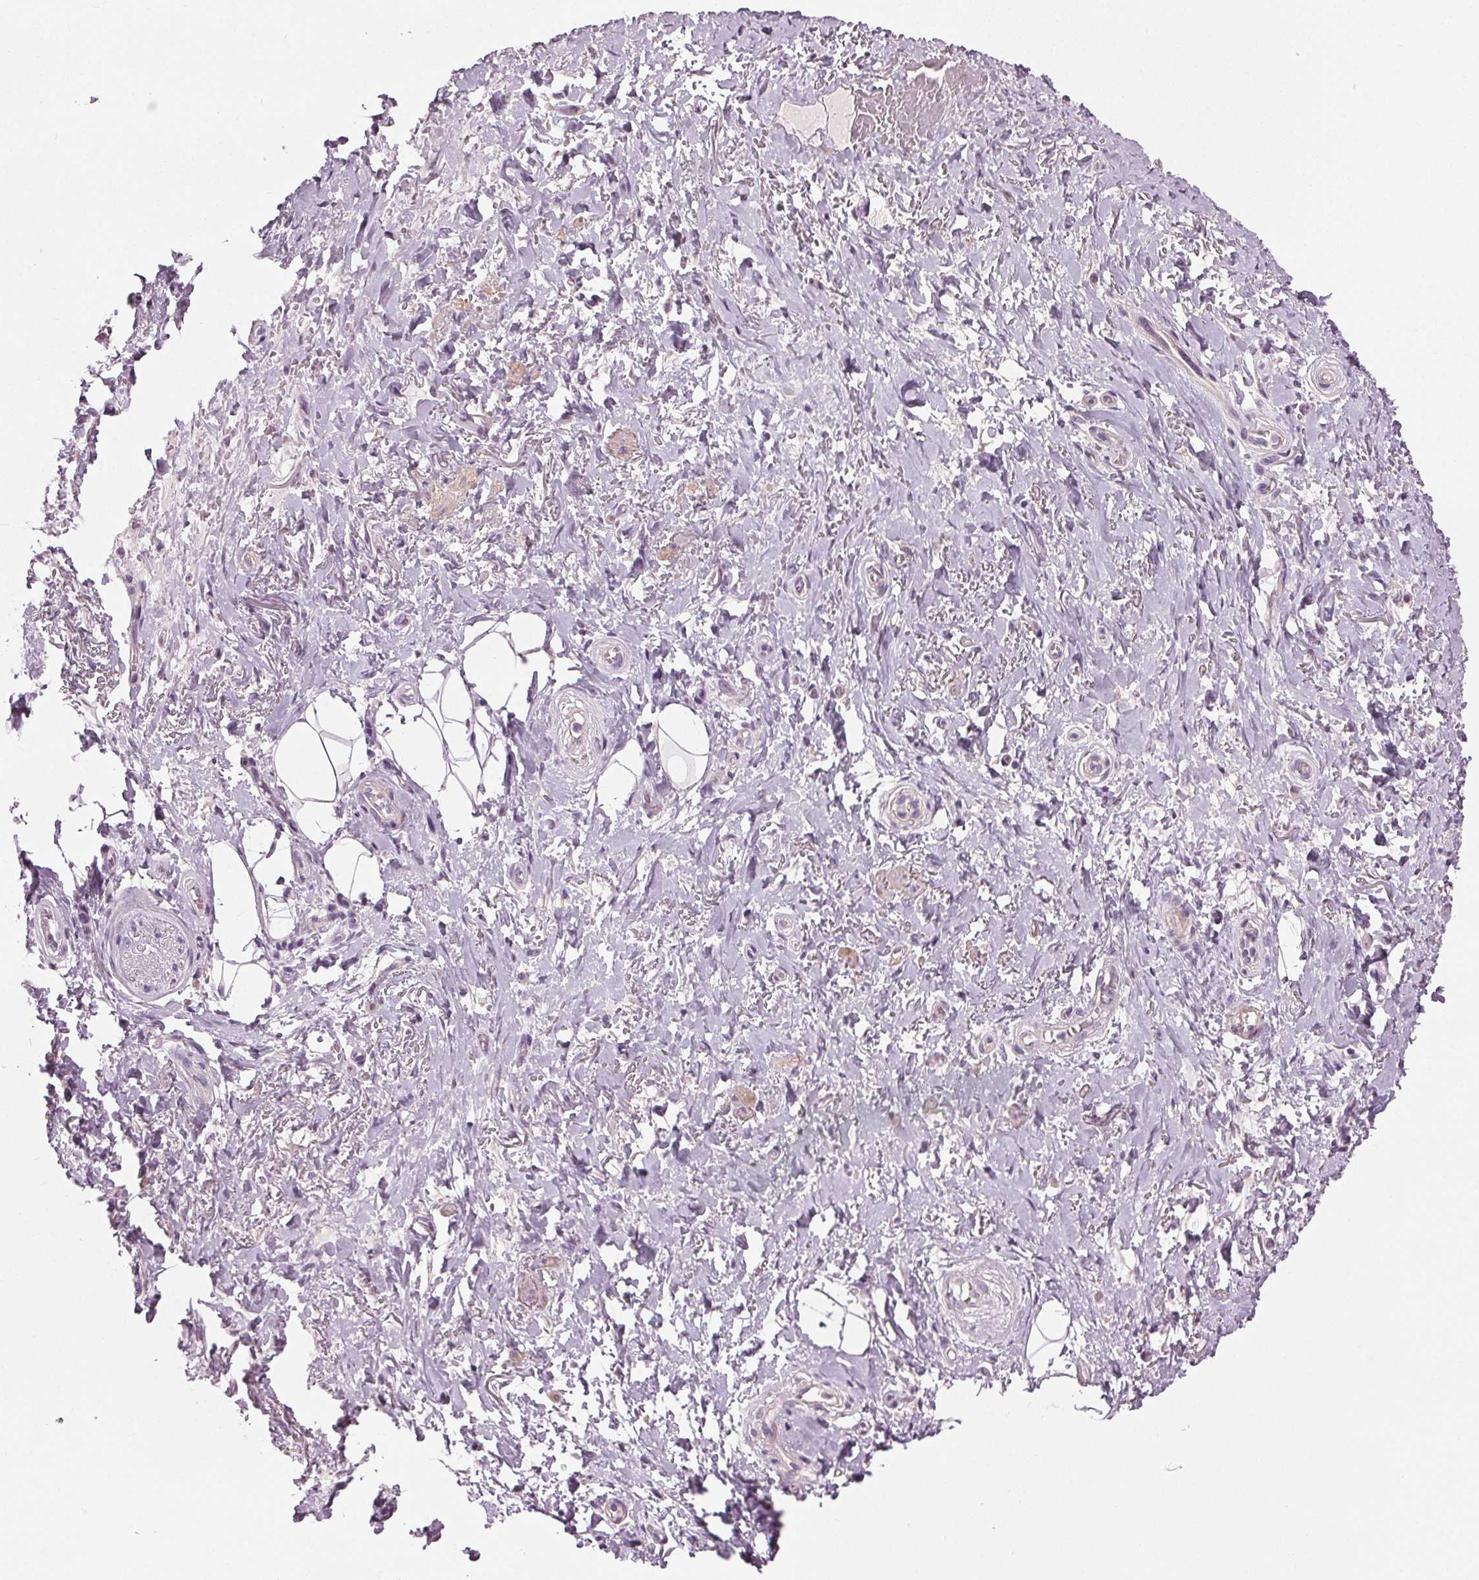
{"staining": {"intensity": "negative", "quantity": "none", "location": "none"}, "tissue": "adipose tissue", "cell_type": "Adipocytes", "image_type": "normal", "snomed": [{"axis": "morphology", "description": "Normal tissue, NOS"}, {"axis": "topography", "description": "Anal"}, {"axis": "topography", "description": "Peripheral nerve tissue"}], "caption": "Adipocytes are negative for brown protein staining in benign adipose tissue.", "gene": "RASA1", "patient": {"sex": "male", "age": 53}}